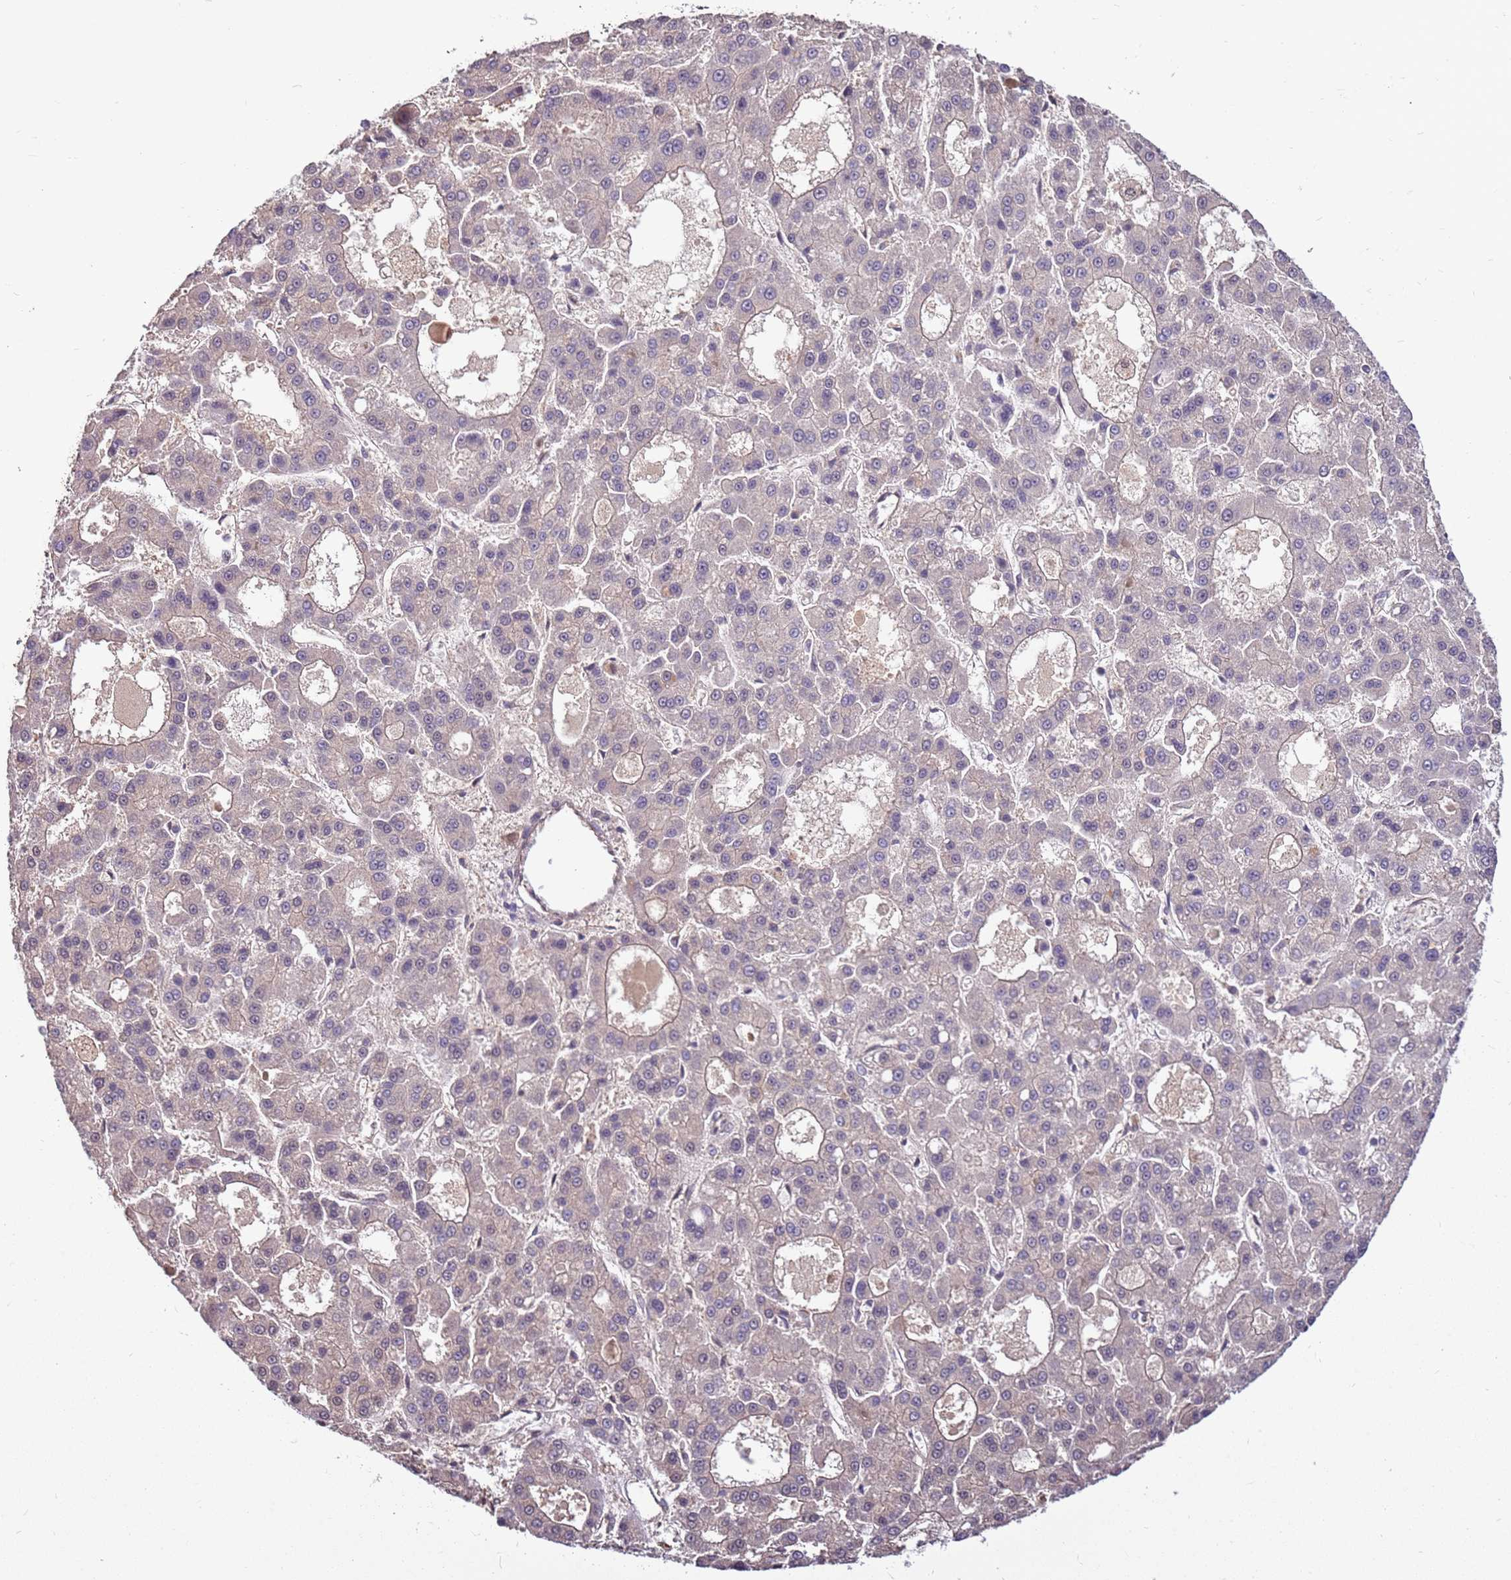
{"staining": {"intensity": "negative", "quantity": "none", "location": "none"}, "tissue": "liver cancer", "cell_type": "Tumor cells", "image_type": "cancer", "snomed": [{"axis": "morphology", "description": "Carcinoma, Hepatocellular, NOS"}, {"axis": "topography", "description": "Liver"}], "caption": "The photomicrograph shows no significant expression in tumor cells of hepatocellular carcinoma (liver). (Stains: DAB immunohistochemistry with hematoxylin counter stain, Microscopy: brightfield microscopy at high magnification).", "gene": "BBS5", "patient": {"sex": "male", "age": 70}}